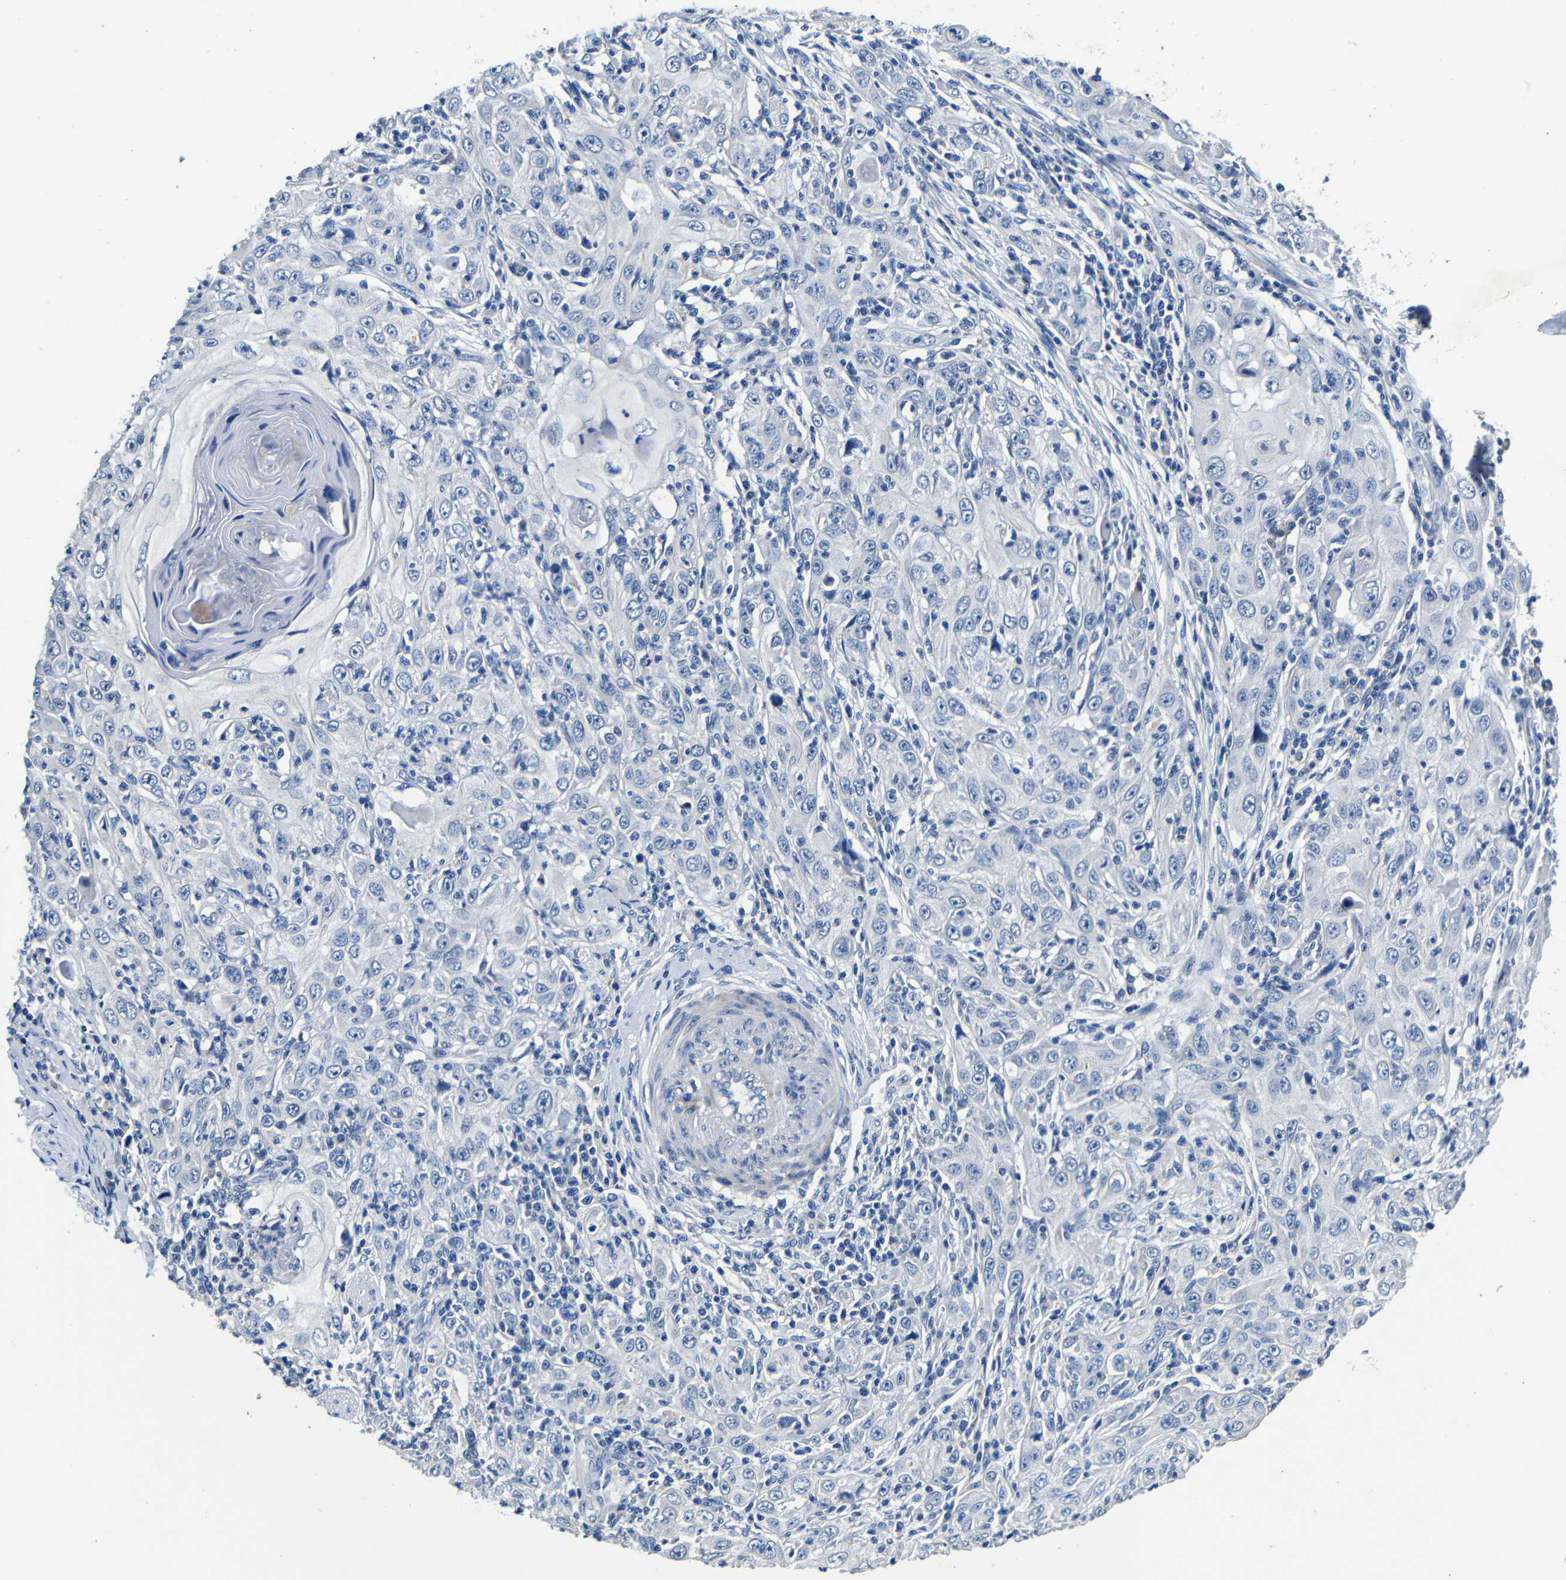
{"staining": {"intensity": "negative", "quantity": "none", "location": "none"}, "tissue": "skin cancer", "cell_type": "Tumor cells", "image_type": "cancer", "snomed": [{"axis": "morphology", "description": "Squamous cell carcinoma, NOS"}, {"axis": "topography", "description": "Skin"}], "caption": "Human skin cancer (squamous cell carcinoma) stained for a protein using immunohistochemistry demonstrates no staining in tumor cells.", "gene": "TNFAIP1", "patient": {"sex": "female", "age": 88}}